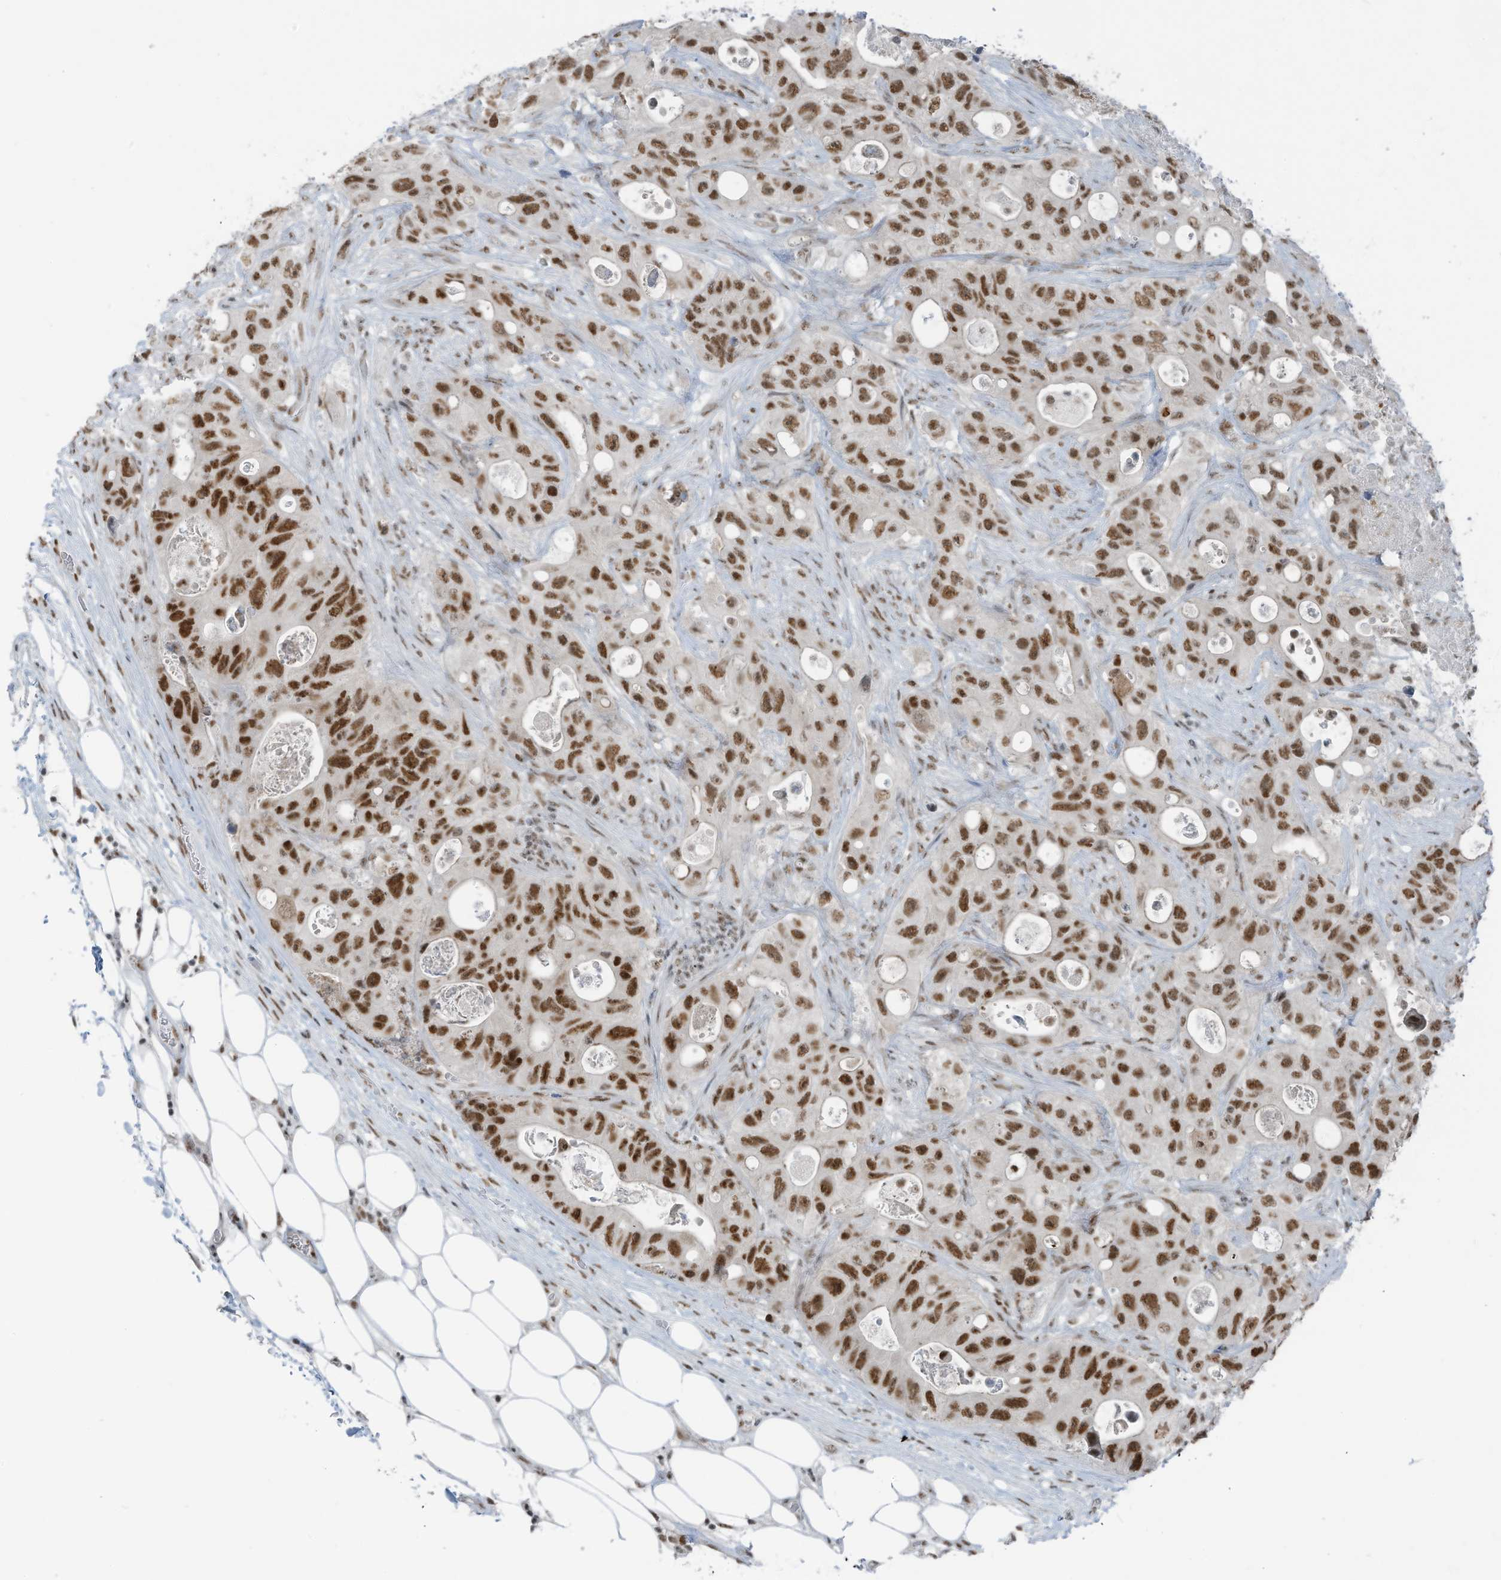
{"staining": {"intensity": "strong", "quantity": ">75%", "location": "nuclear"}, "tissue": "colorectal cancer", "cell_type": "Tumor cells", "image_type": "cancer", "snomed": [{"axis": "morphology", "description": "Adenocarcinoma, NOS"}, {"axis": "topography", "description": "Colon"}], "caption": "Immunohistochemical staining of adenocarcinoma (colorectal) exhibits high levels of strong nuclear protein positivity in approximately >75% of tumor cells.", "gene": "WRNIP1", "patient": {"sex": "female", "age": 46}}